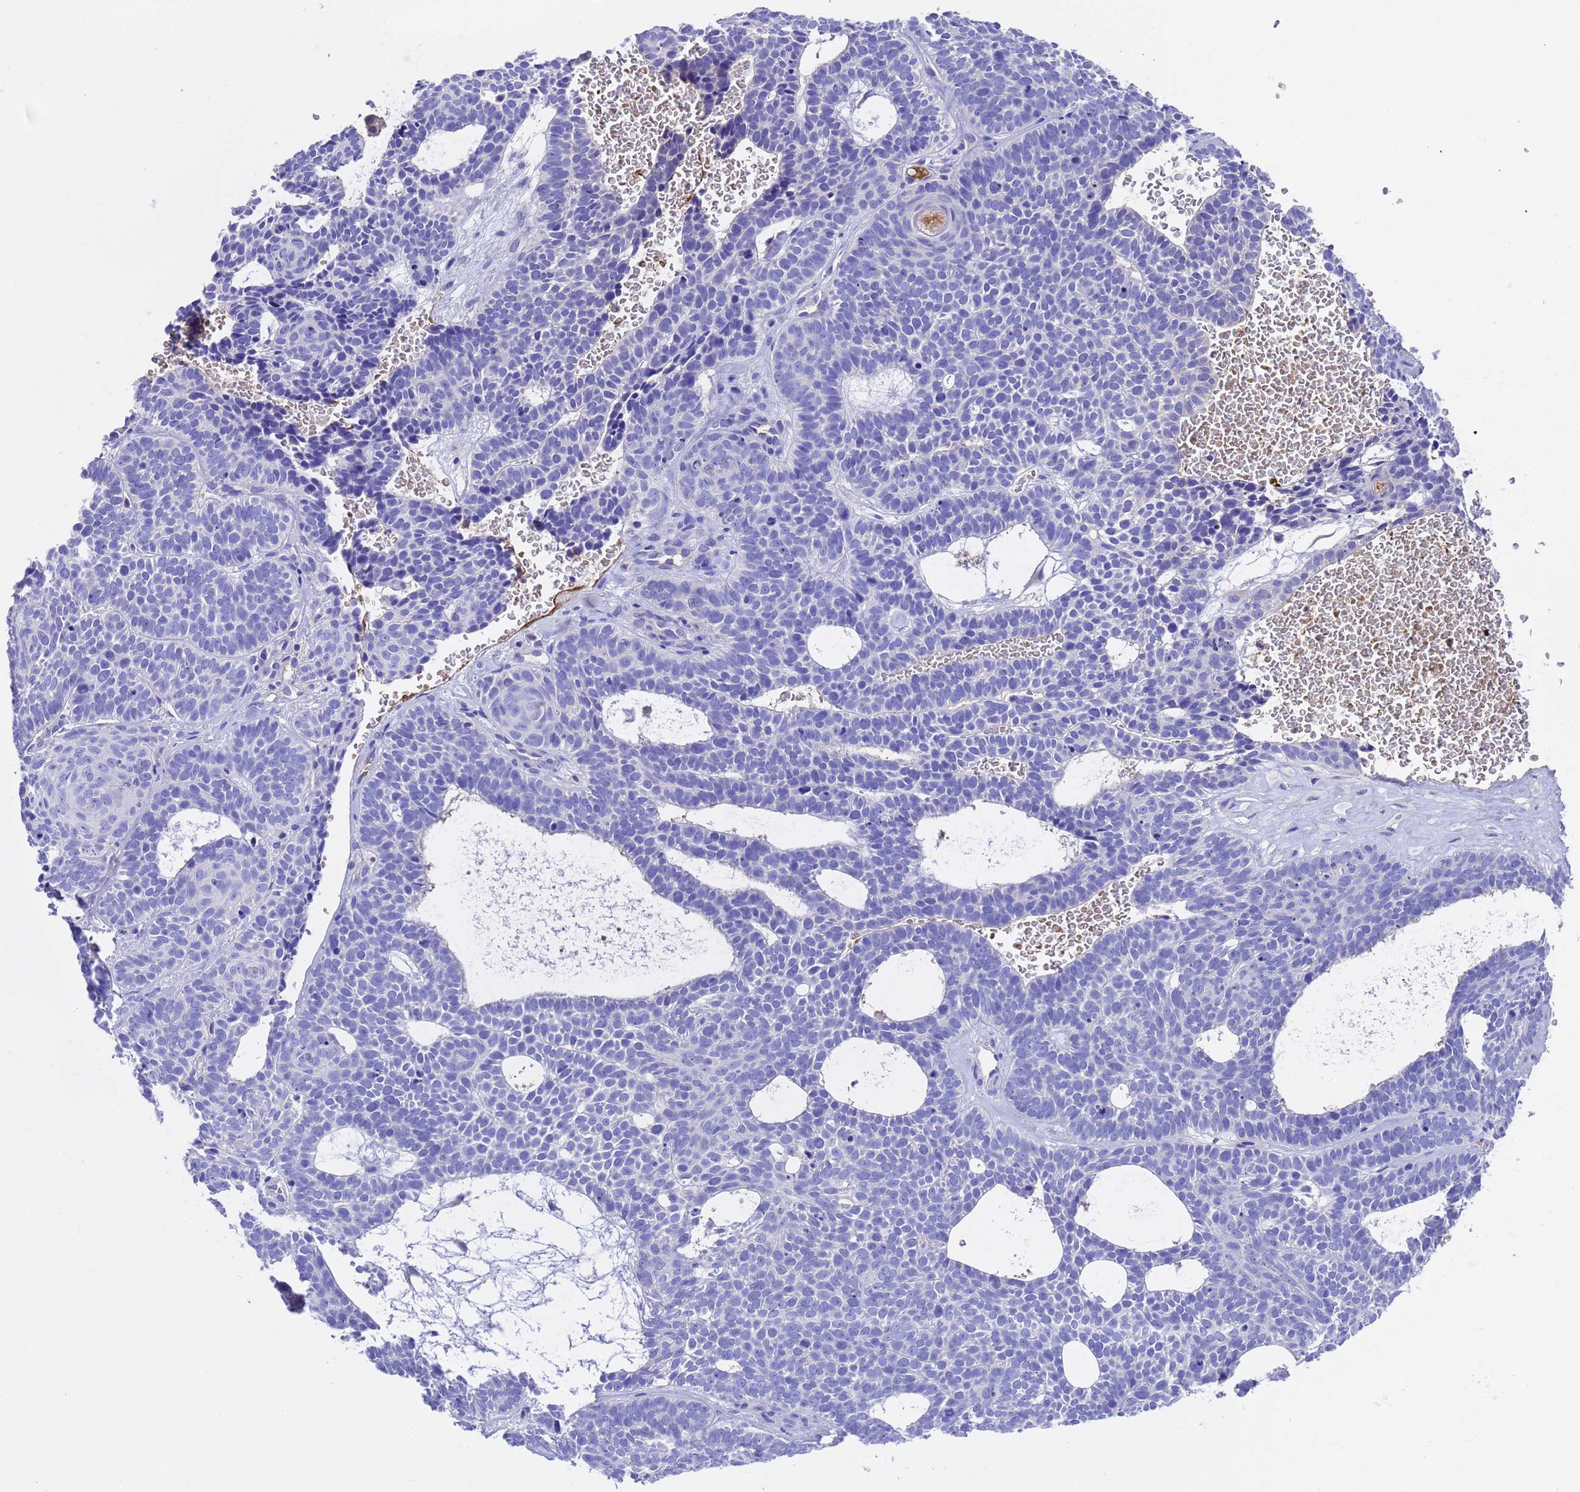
{"staining": {"intensity": "negative", "quantity": "none", "location": "none"}, "tissue": "skin cancer", "cell_type": "Tumor cells", "image_type": "cancer", "snomed": [{"axis": "morphology", "description": "Basal cell carcinoma"}, {"axis": "topography", "description": "Skin"}], "caption": "The IHC micrograph has no significant expression in tumor cells of basal cell carcinoma (skin) tissue.", "gene": "ELP6", "patient": {"sex": "male", "age": 85}}